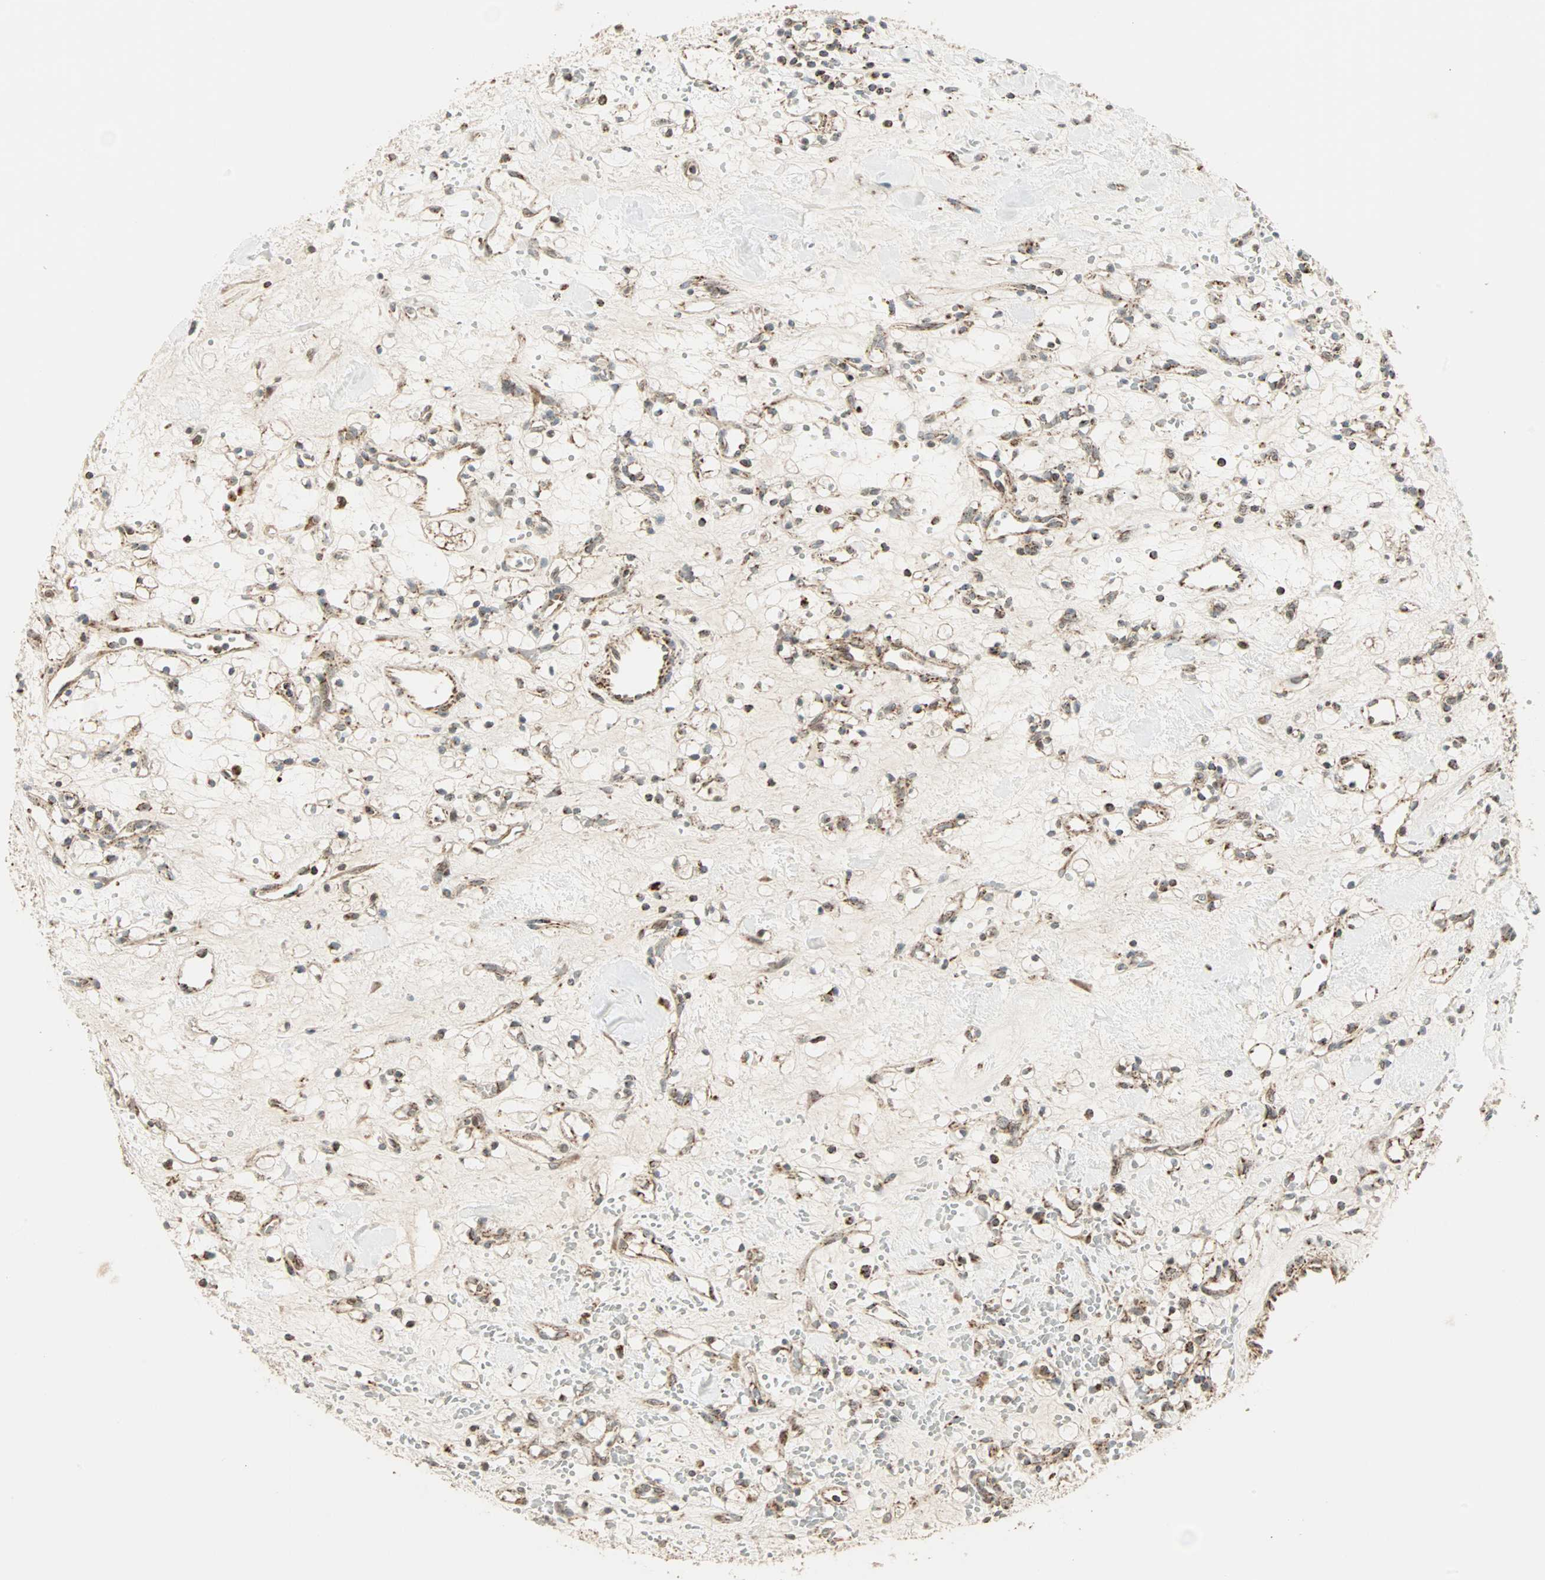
{"staining": {"intensity": "weak", "quantity": "25%-75%", "location": "cytoplasmic/membranous"}, "tissue": "renal cancer", "cell_type": "Tumor cells", "image_type": "cancer", "snomed": [{"axis": "morphology", "description": "Adenocarcinoma, NOS"}, {"axis": "topography", "description": "Kidney"}], "caption": "Immunohistochemistry photomicrograph of neoplastic tissue: human adenocarcinoma (renal) stained using IHC demonstrates low levels of weak protein expression localized specifically in the cytoplasmic/membranous of tumor cells, appearing as a cytoplasmic/membranous brown color.", "gene": "SPRY4", "patient": {"sex": "female", "age": 60}}